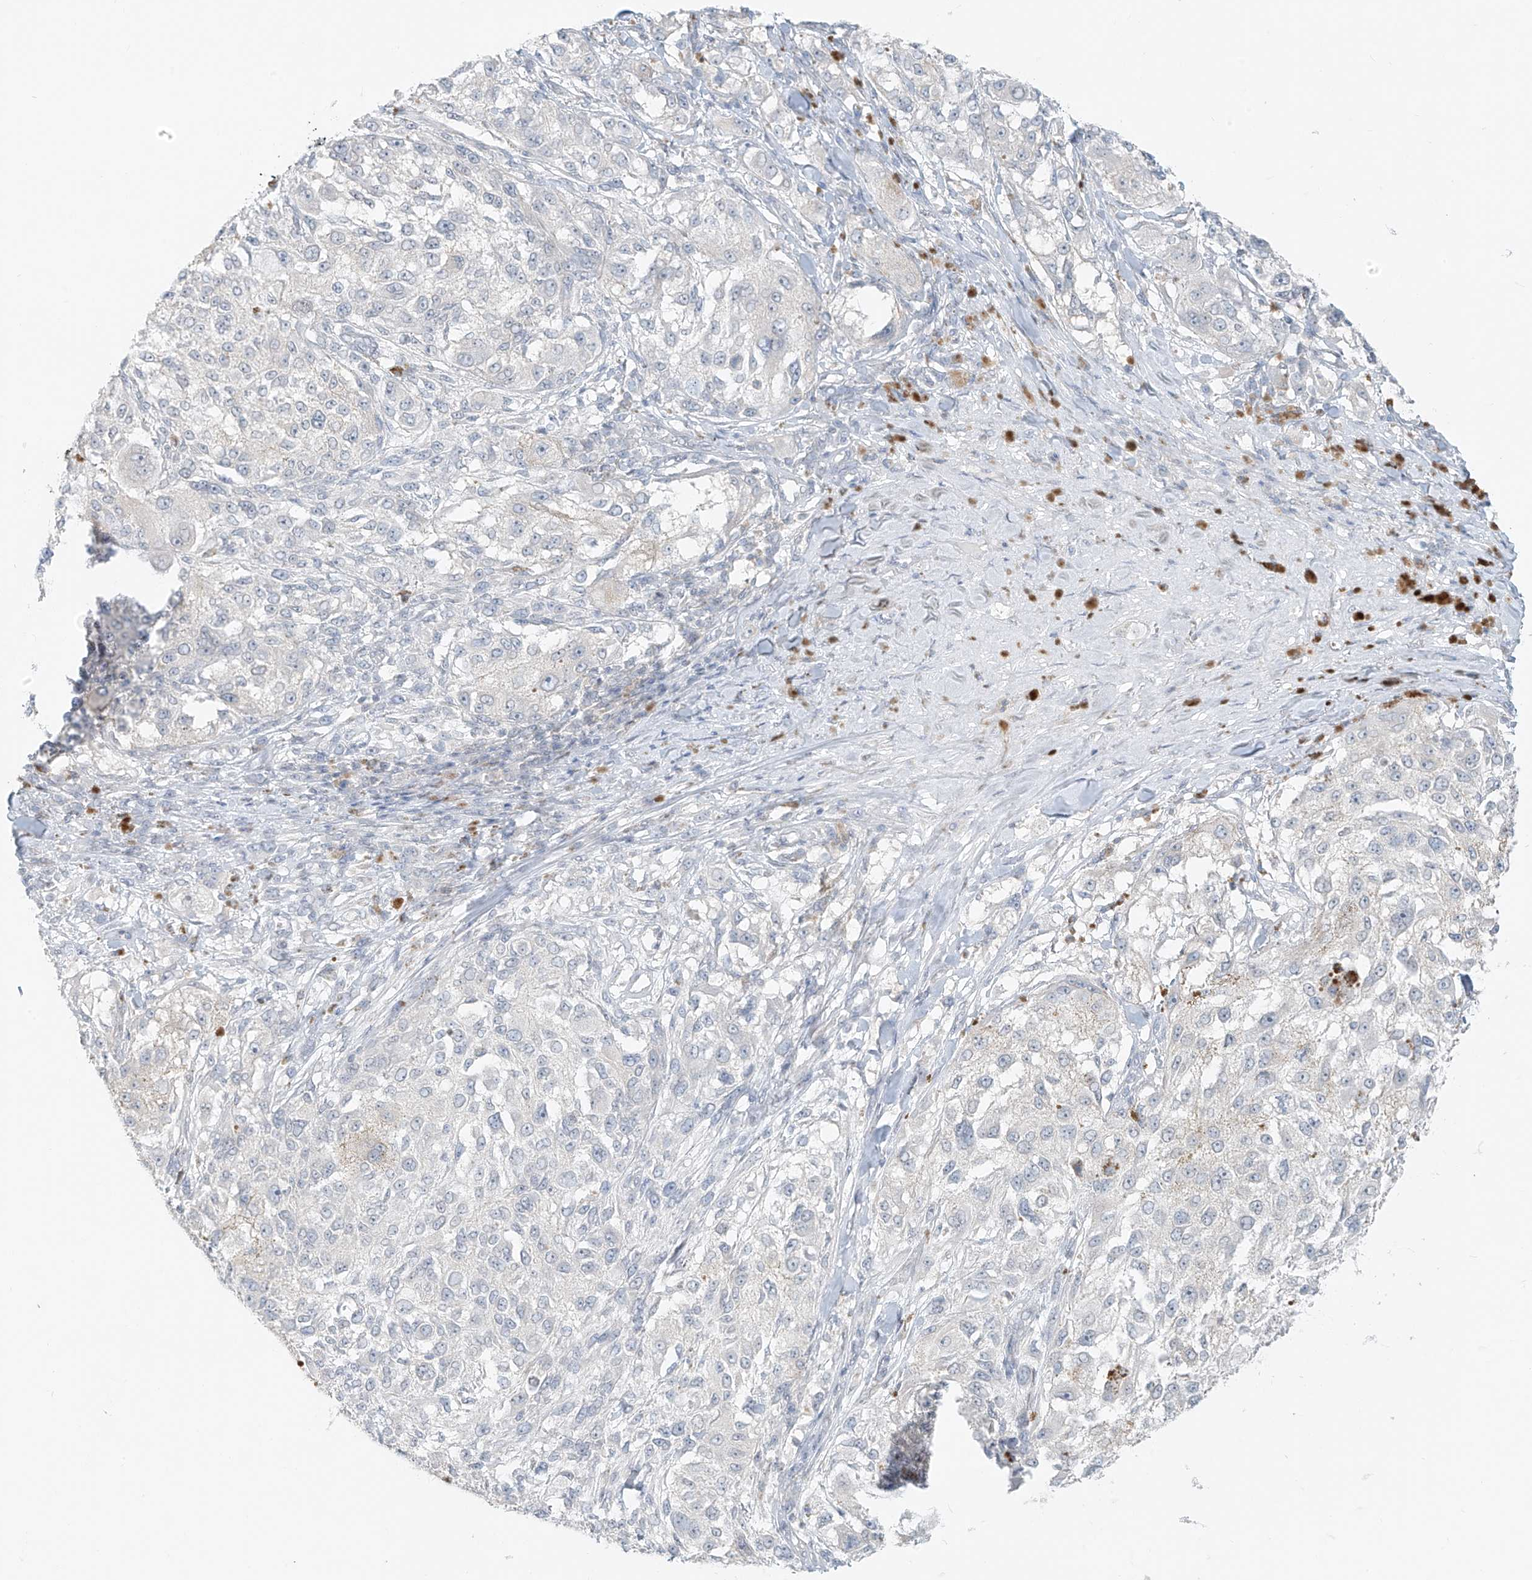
{"staining": {"intensity": "negative", "quantity": "none", "location": "none"}, "tissue": "melanoma", "cell_type": "Tumor cells", "image_type": "cancer", "snomed": [{"axis": "morphology", "description": "Necrosis, NOS"}, {"axis": "morphology", "description": "Malignant melanoma, NOS"}, {"axis": "topography", "description": "Skin"}], "caption": "A high-resolution micrograph shows immunohistochemistry staining of melanoma, which reveals no significant staining in tumor cells.", "gene": "OSBPL7", "patient": {"sex": "female", "age": 87}}